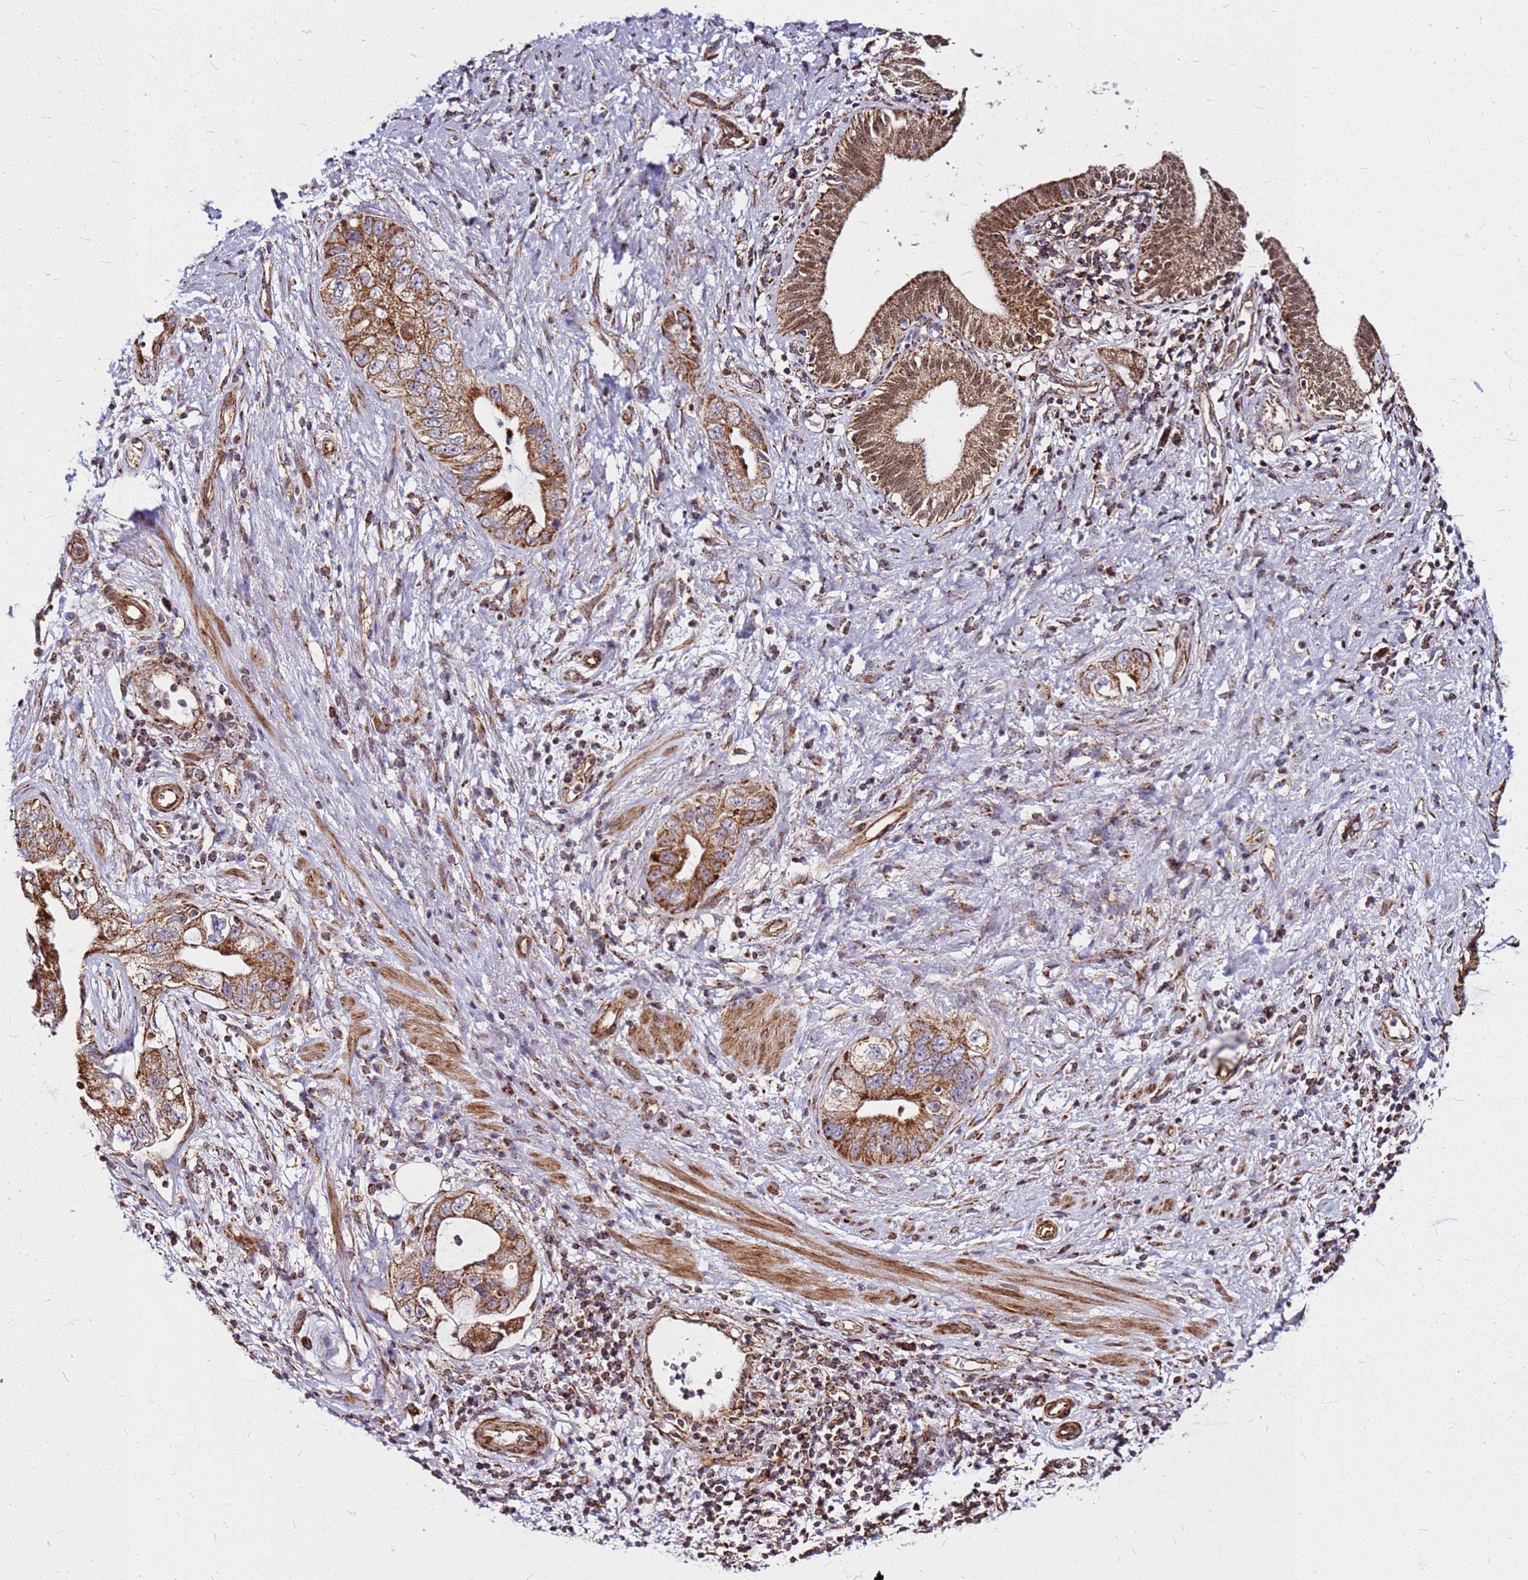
{"staining": {"intensity": "moderate", "quantity": ">75%", "location": "cytoplasmic/membranous,nuclear"}, "tissue": "pancreatic cancer", "cell_type": "Tumor cells", "image_type": "cancer", "snomed": [{"axis": "morphology", "description": "Adenocarcinoma, NOS"}, {"axis": "topography", "description": "Pancreas"}], "caption": "The micrograph exhibits a brown stain indicating the presence of a protein in the cytoplasmic/membranous and nuclear of tumor cells in adenocarcinoma (pancreatic).", "gene": "OR51T1", "patient": {"sex": "female", "age": 73}}